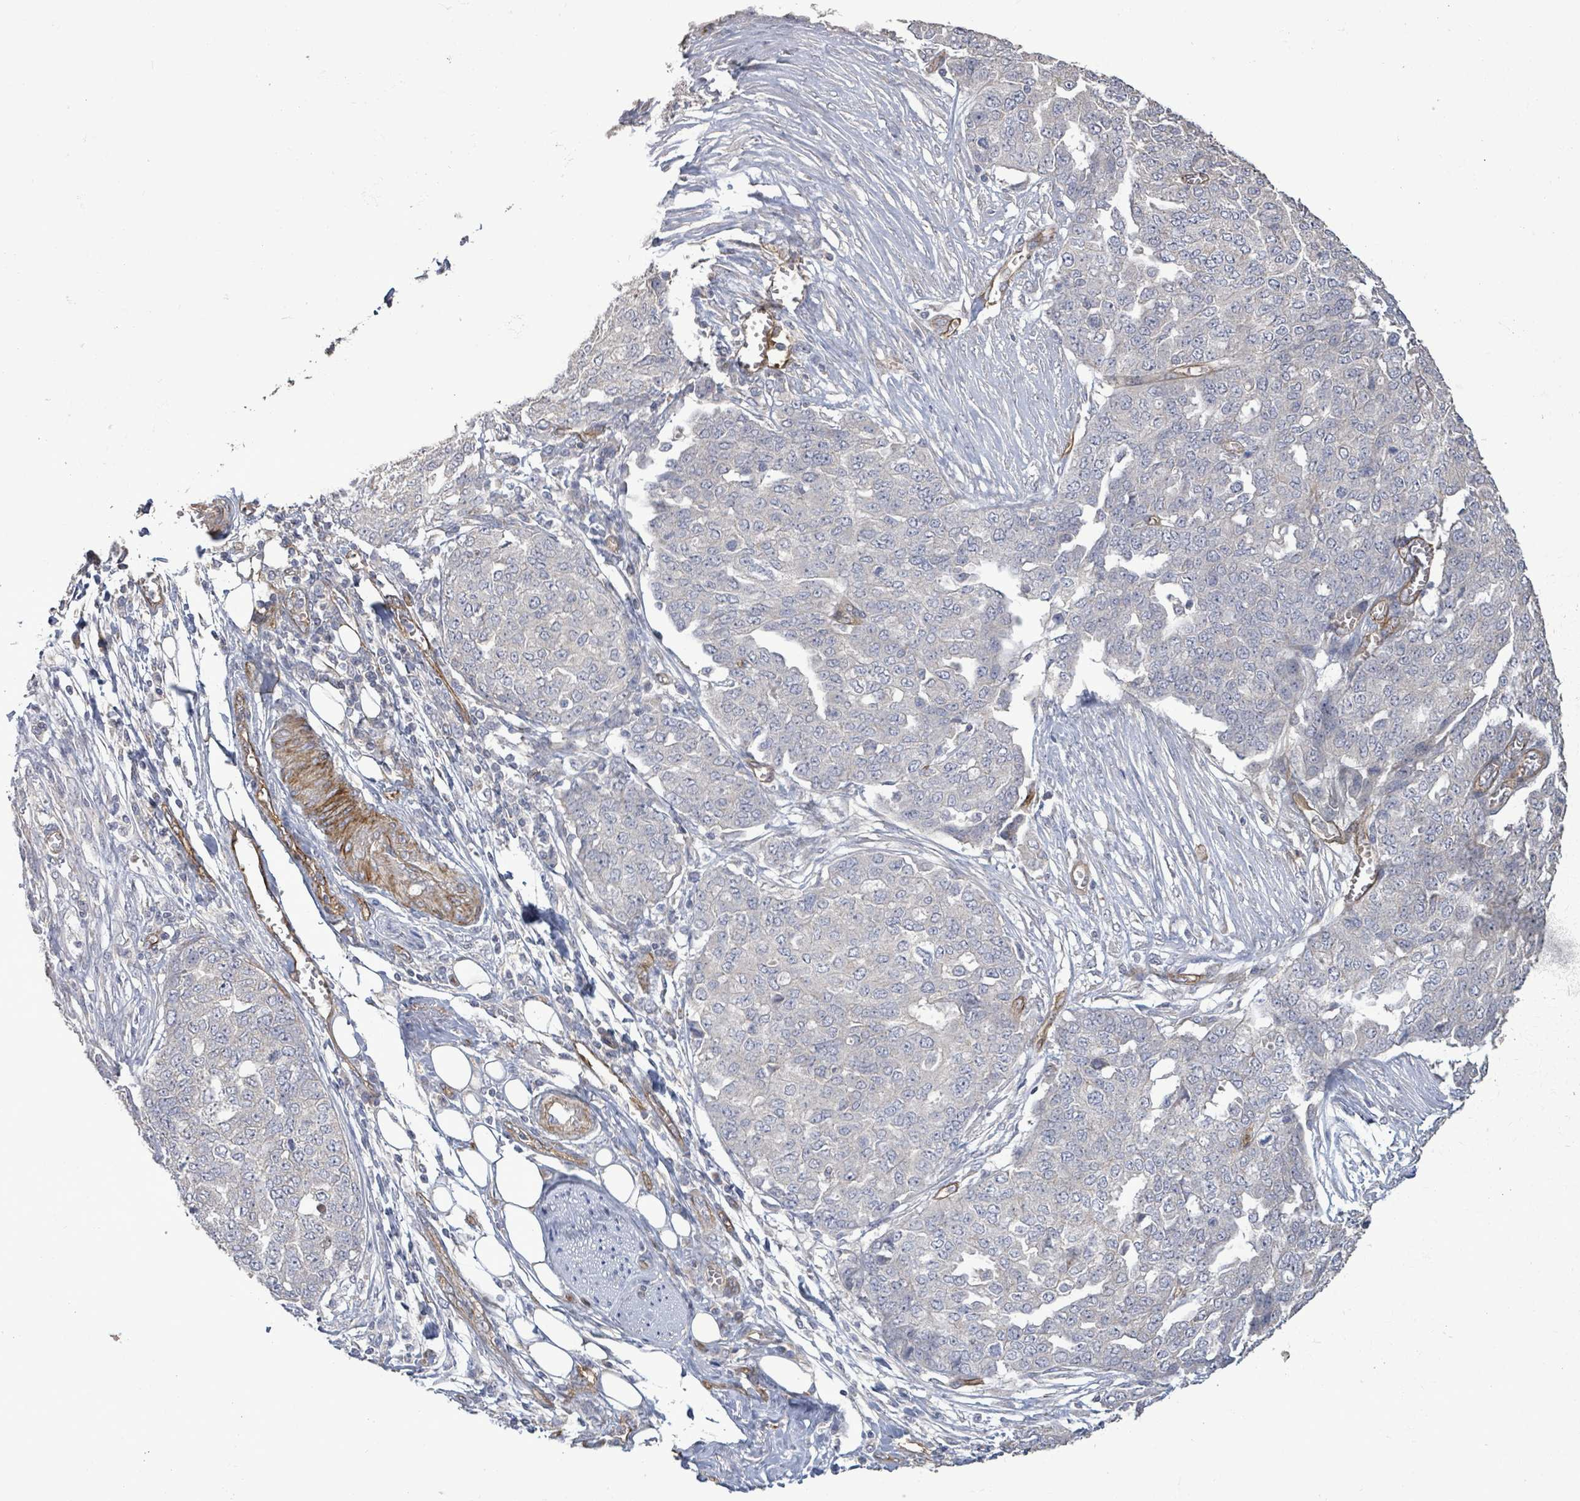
{"staining": {"intensity": "negative", "quantity": "none", "location": "none"}, "tissue": "ovarian cancer", "cell_type": "Tumor cells", "image_type": "cancer", "snomed": [{"axis": "morphology", "description": "Cystadenocarcinoma, serous, NOS"}, {"axis": "topography", "description": "Soft tissue"}, {"axis": "topography", "description": "Ovary"}], "caption": "Immunohistochemistry (IHC) of serous cystadenocarcinoma (ovarian) demonstrates no expression in tumor cells.", "gene": "KANK3", "patient": {"sex": "female", "age": 57}}